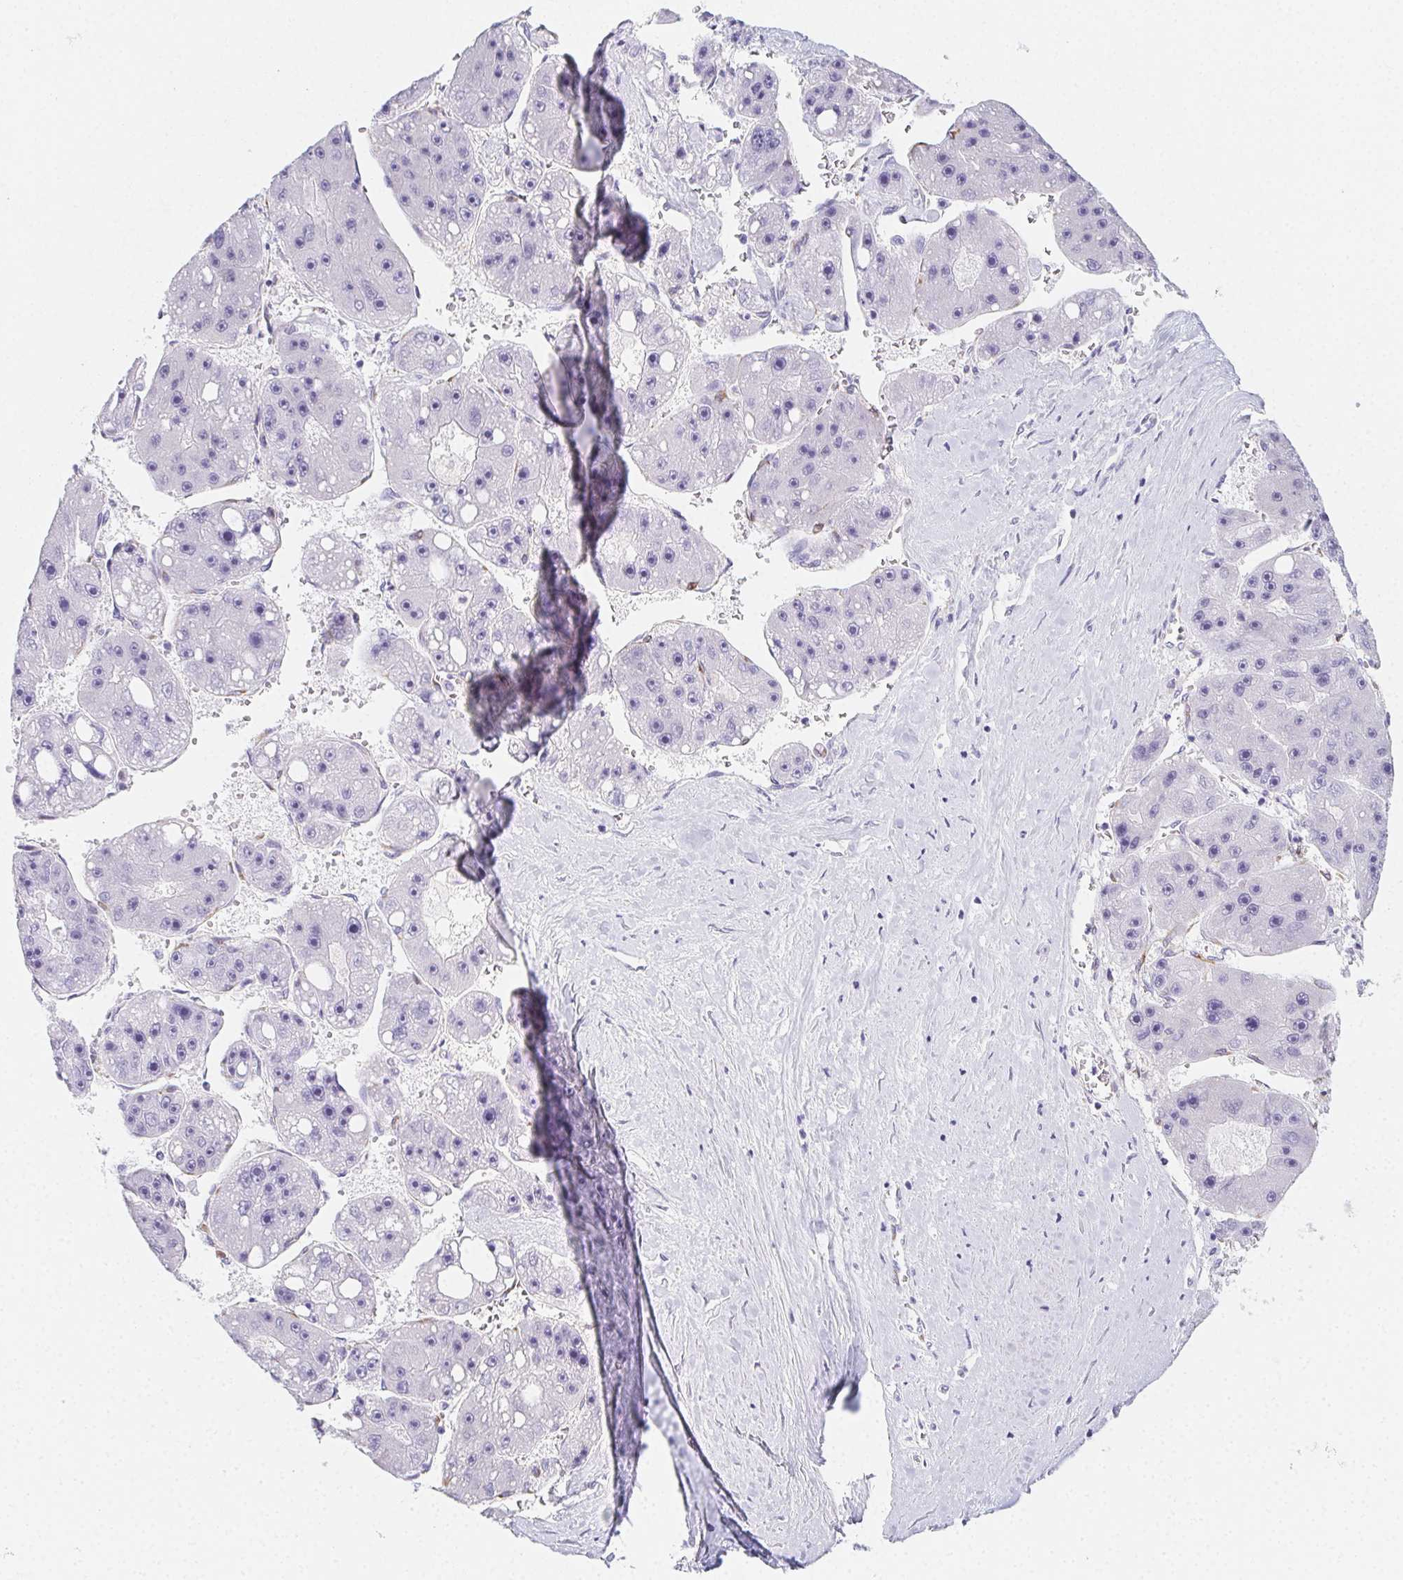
{"staining": {"intensity": "negative", "quantity": "none", "location": "none"}, "tissue": "liver cancer", "cell_type": "Tumor cells", "image_type": "cancer", "snomed": [{"axis": "morphology", "description": "Carcinoma, Hepatocellular, NOS"}, {"axis": "topography", "description": "Liver"}], "caption": "High power microscopy image of an immunohistochemistry (IHC) micrograph of hepatocellular carcinoma (liver), revealing no significant expression in tumor cells. (DAB immunohistochemistry (IHC), high magnification).", "gene": "HRC", "patient": {"sex": "female", "age": 61}}